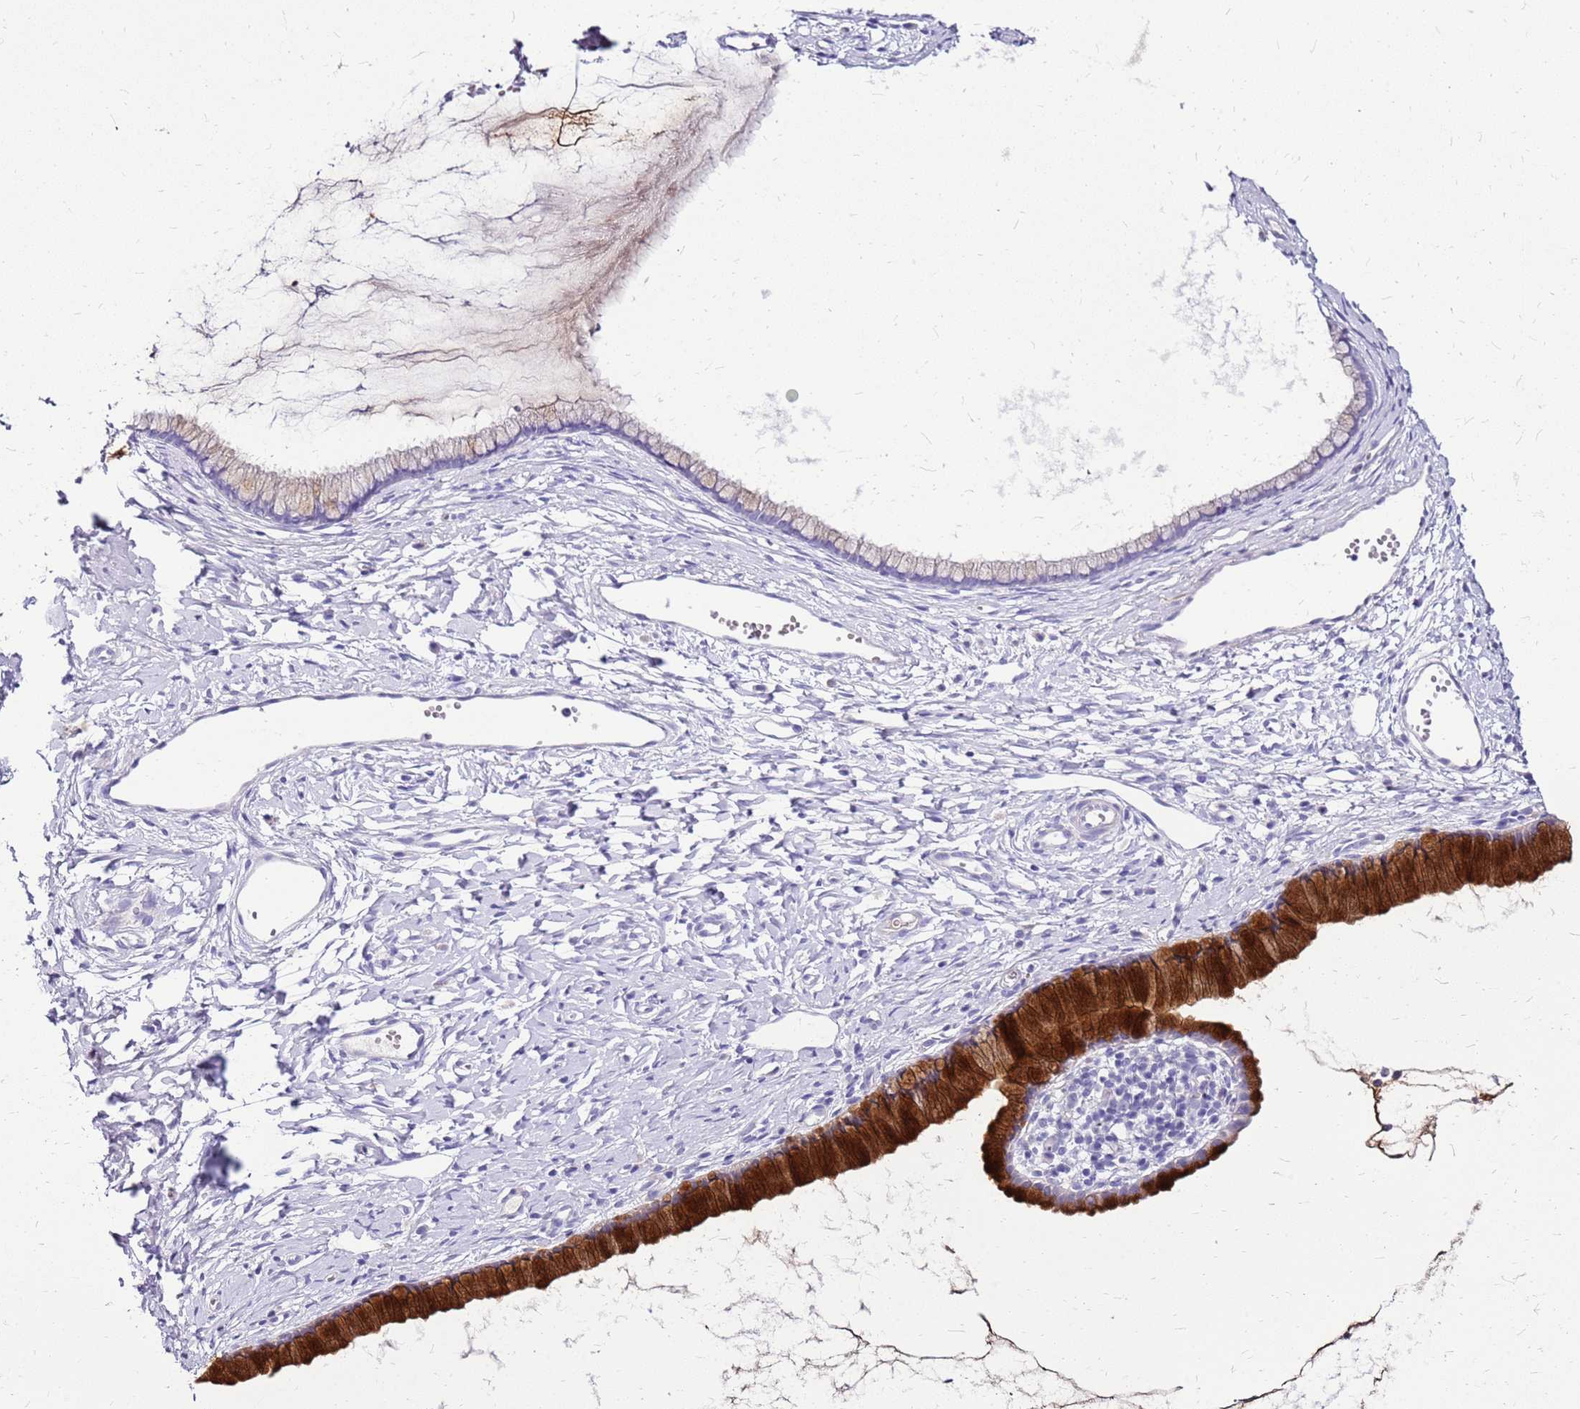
{"staining": {"intensity": "strong", "quantity": "25%-75%", "location": "cytoplasmic/membranous"}, "tissue": "cervix", "cell_type": "Glandular cells", "image_type": "normal", "snomed": [{"axis": "morphology", "description": "Normal tissue, NOS"}, {"axis": "topography", "description": "Cervix"}], "caption": "Strong cytoplasmic/membranous staining is seen in about 25%-75% of glandular cells in benign cervix.", "gene": "DCDC2B", "patient": {"sex": "female", "age": 40}}